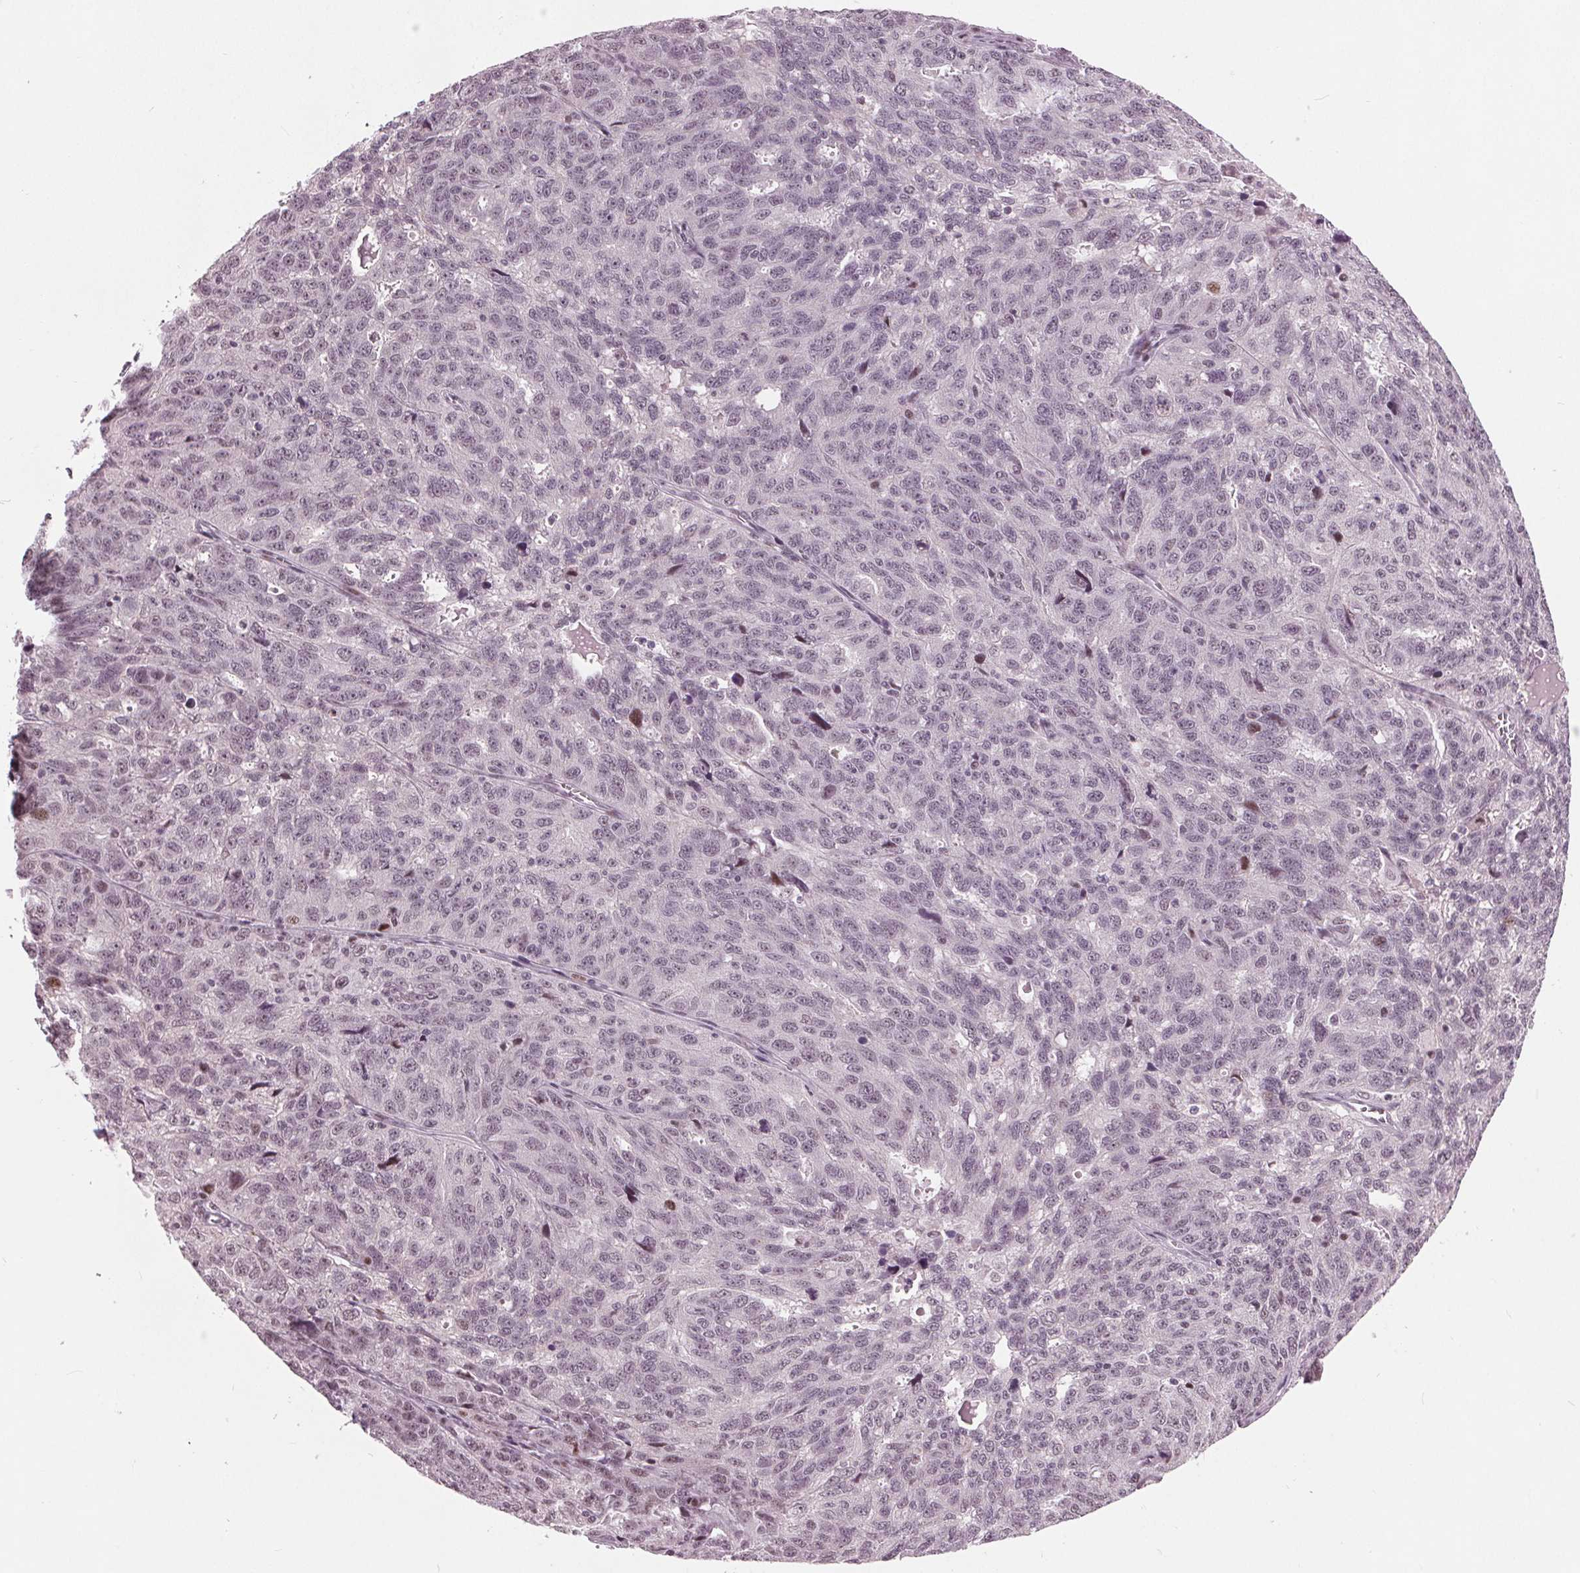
{"staining": {"intensity": "negative", "quantity": "none", "location": "none"}, "tissue": "ovarian cancer", "cell_type": "Tumor cells", "image_type": "cancer", "snomed": [{"axis": "morphology", "description": "Cystadenocarcinoma, serous, NOS"}, {"axis": "topography", "description": "Ovary"}], "caption": "Tumor cells show no significant positivity in ovarian cancer (serous cystadenocarcinoma).", "gene": "TTC34", "patient": {"sex": "female", "age": 71}}